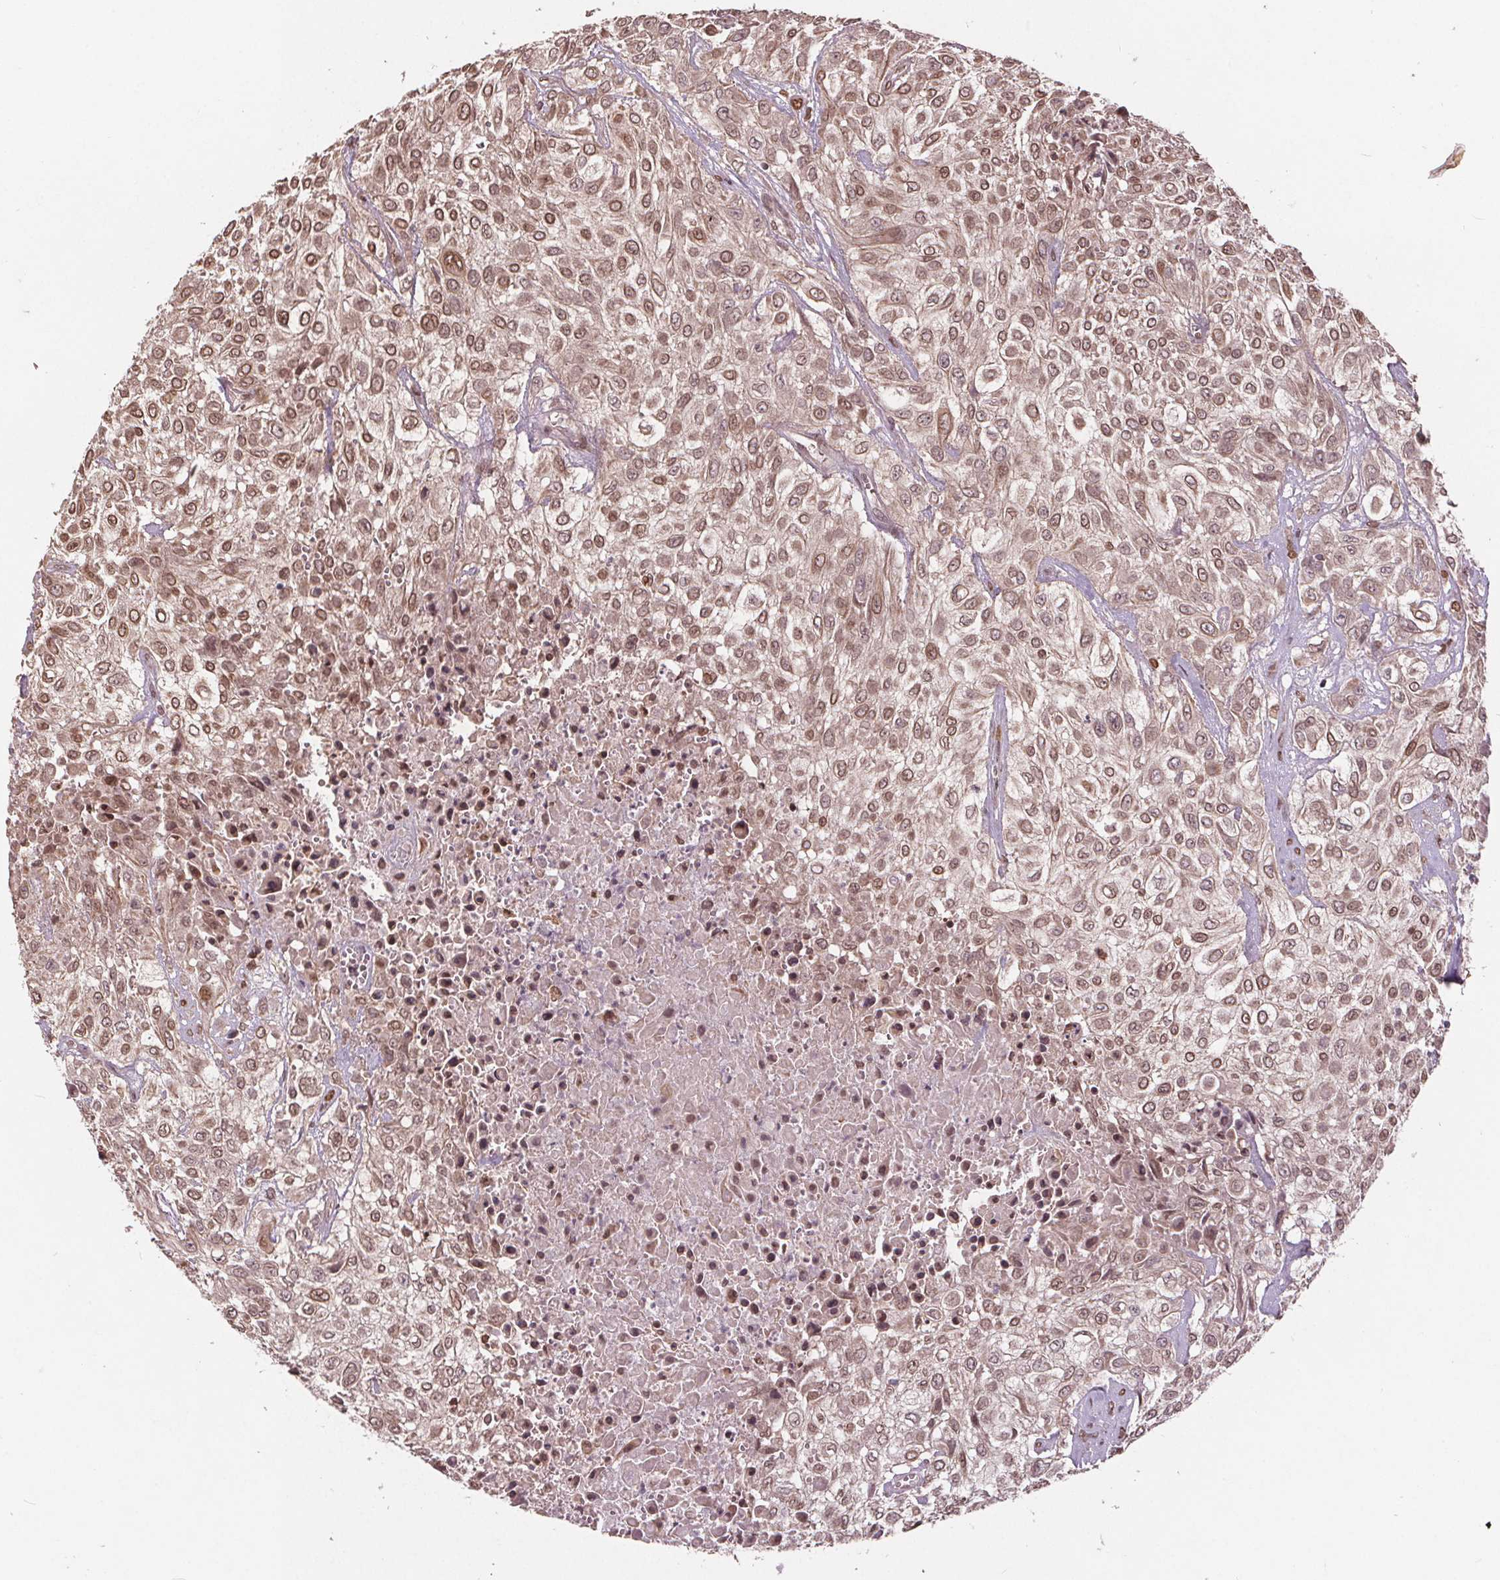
{"staining": {"intensity": "moderate", "quantity": ">75%", "location": "nuclear"}, "tissue": "urothelial cancer", "cell_type": "Tumor cells", "image_type": "cancer", "snomed": [{"axis": "morphology", "description": "Urothelial carcinoma, High grade"}, {"axis": "topography", "description": "Urinary bladder"}], "caption": "Brown immunohistochemical staining in high-grade urothelial carcinoma demonstrates moderate nuclear positivity in about >75% of tumor cells.", "gene": "HIF1AN", "patient": {"sex": "male", "age": 57}}